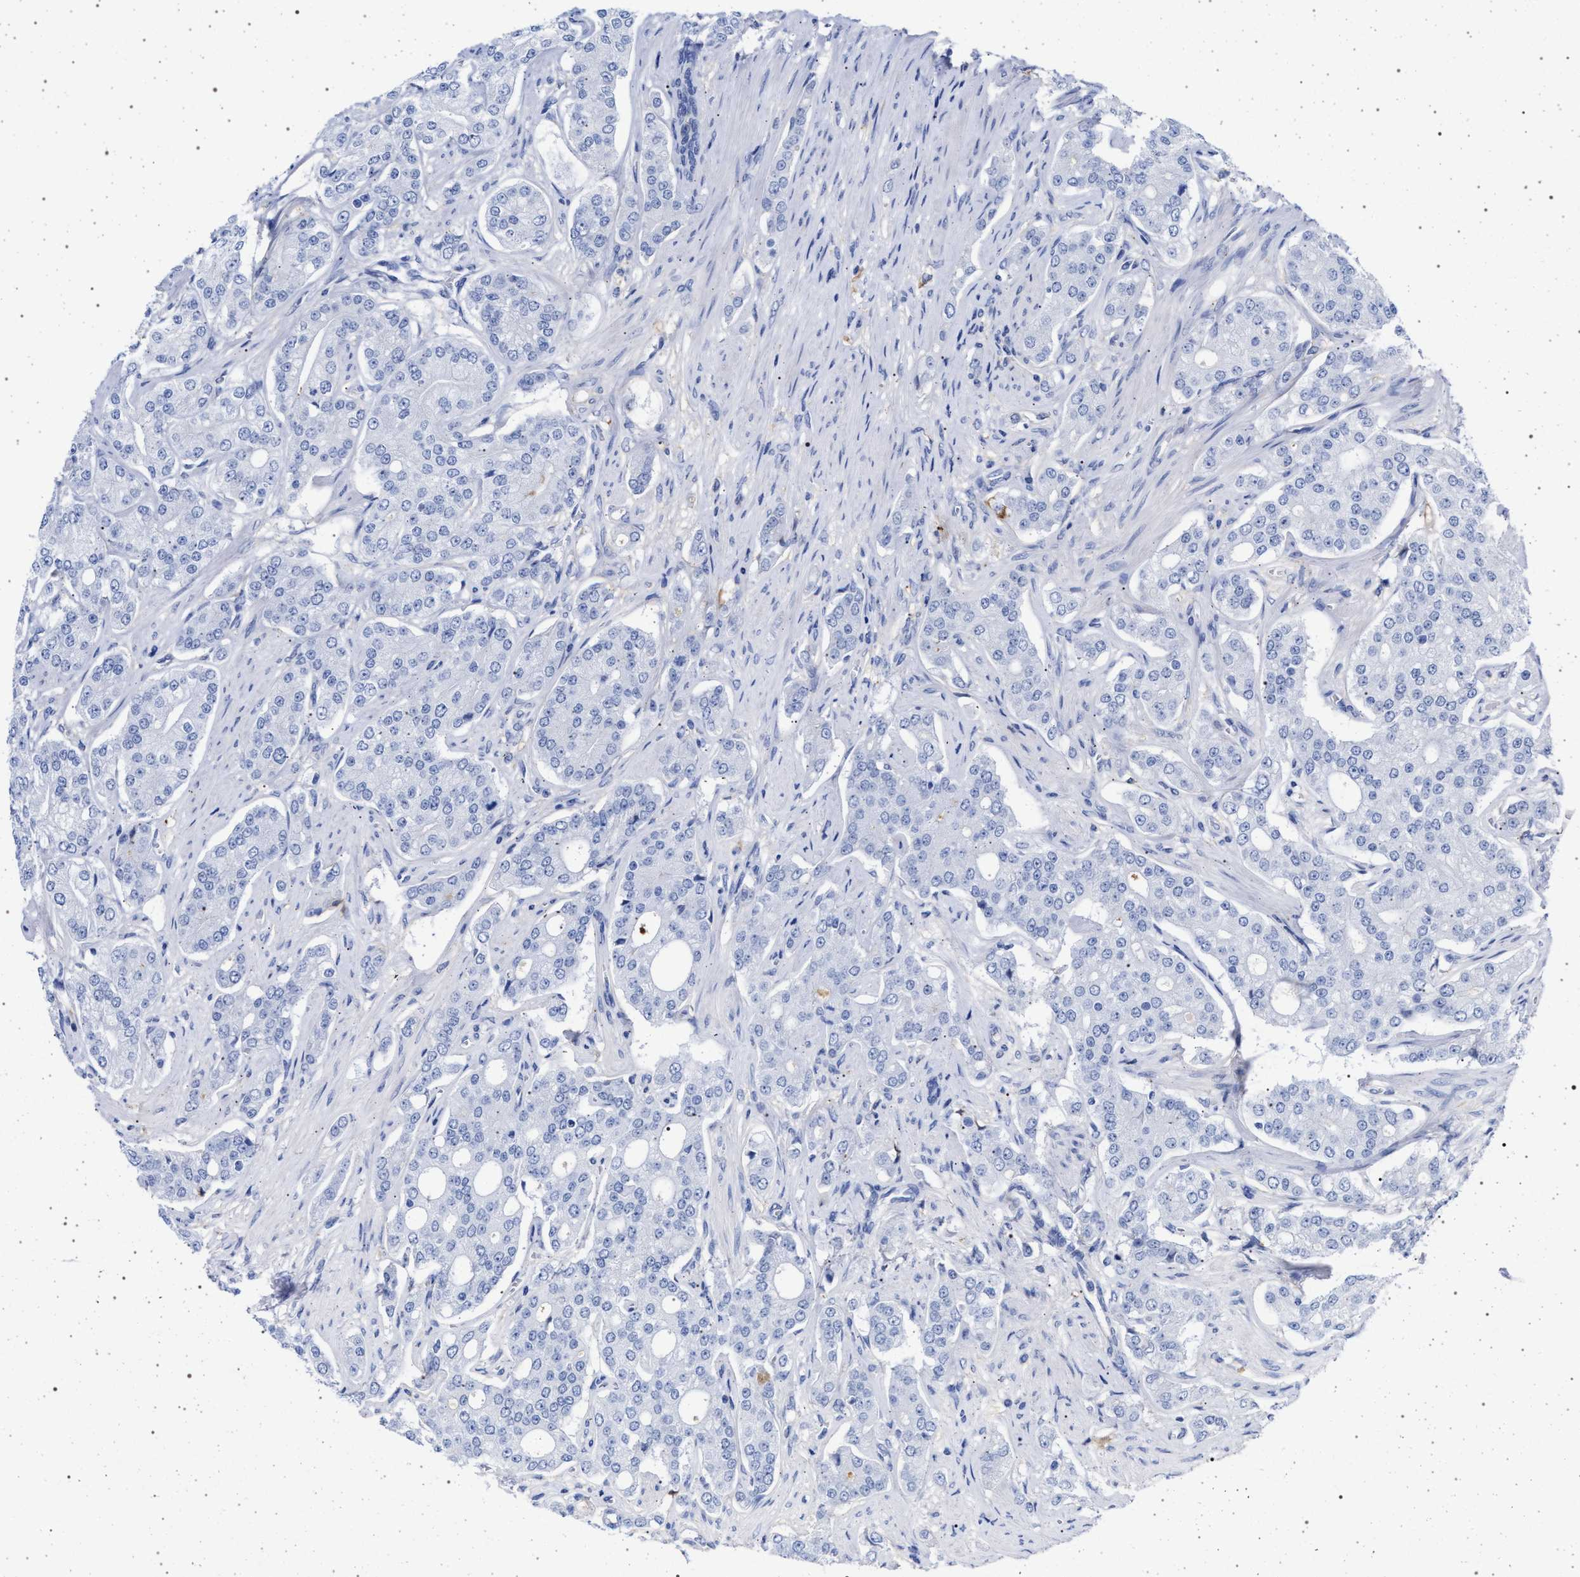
{"staining": {"intensity": "negative", "quantity": "none", "location": "none"}, "tissue": "prostate cancer", "cell_type": "Tumor cells", "image_type": "cancer", "snomed": [{"axis": "morphology", "description": "Adenocarcinoma, High grade"}, {"axis": "topography", "description": "Prostate"}], "caption": "Immunohistochemical staining of human prostate cancer (adenocarcinoma (high-grade)) demonstrates no significant positivity in tumor cells.", "gene": "PLG", "patient": {"sex": "male", "age": 71}}